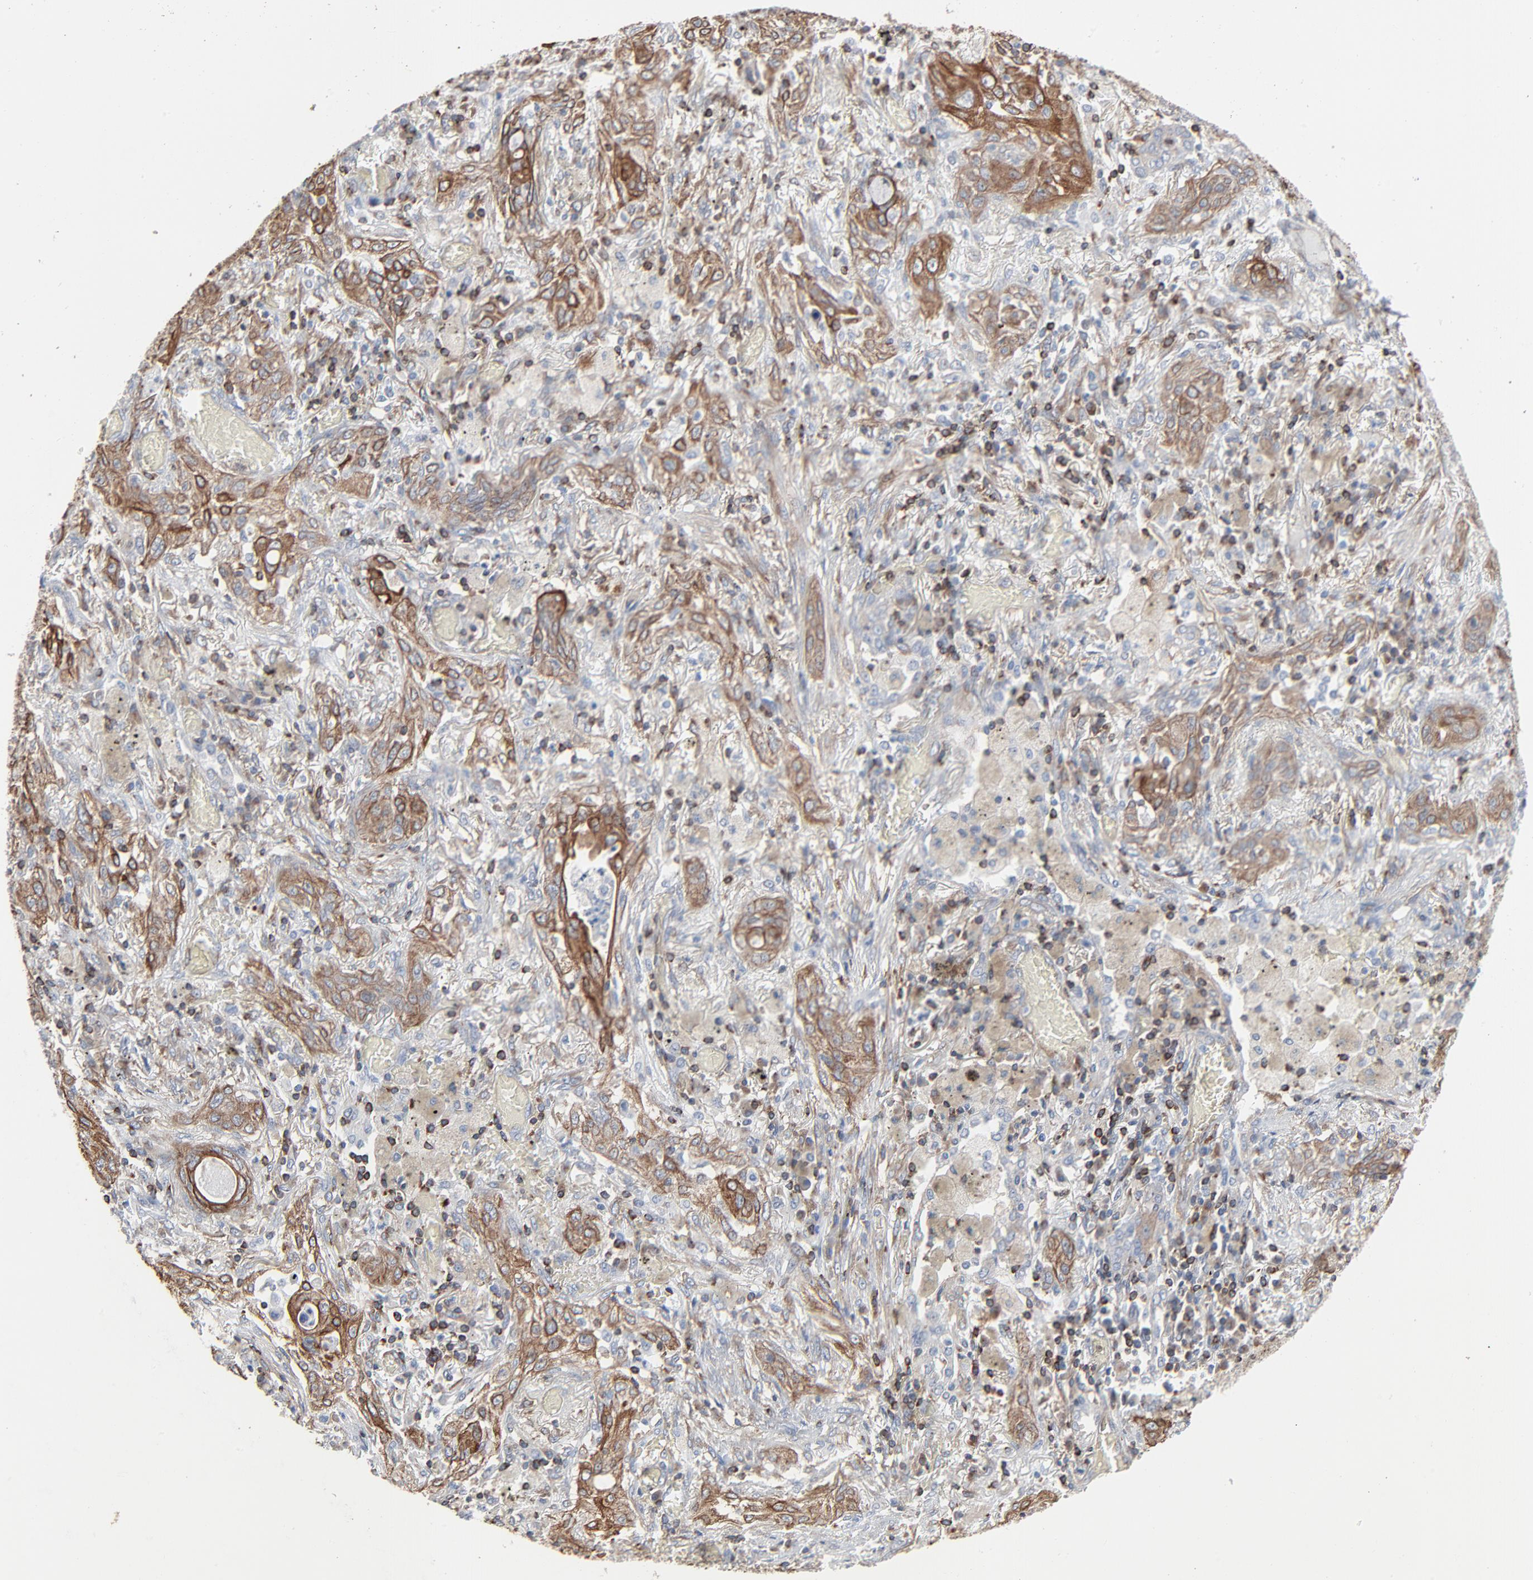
{"staining": {"intensity": "strong", "quantity": ">75%", "location": "cytoplasmic/membranous"}, "tissue": "lung cancer", "cell_type": "Tumor cells", "image_type": "cancer", "snomed": [{"axis": "morphology", "description": "Squamous cell carcinoma, NOS"}, {"axis": "topography", "description": "Lung"}], "caption": "This photomicrograph reveals immunohistochemistry staining of squamous cell carcinoma (lung), with high strong cytoplasmic/membranous staining in about >75% of tumor cells.", "gene": "OPTN", "patient": {"sex": "female", "age": 47}}